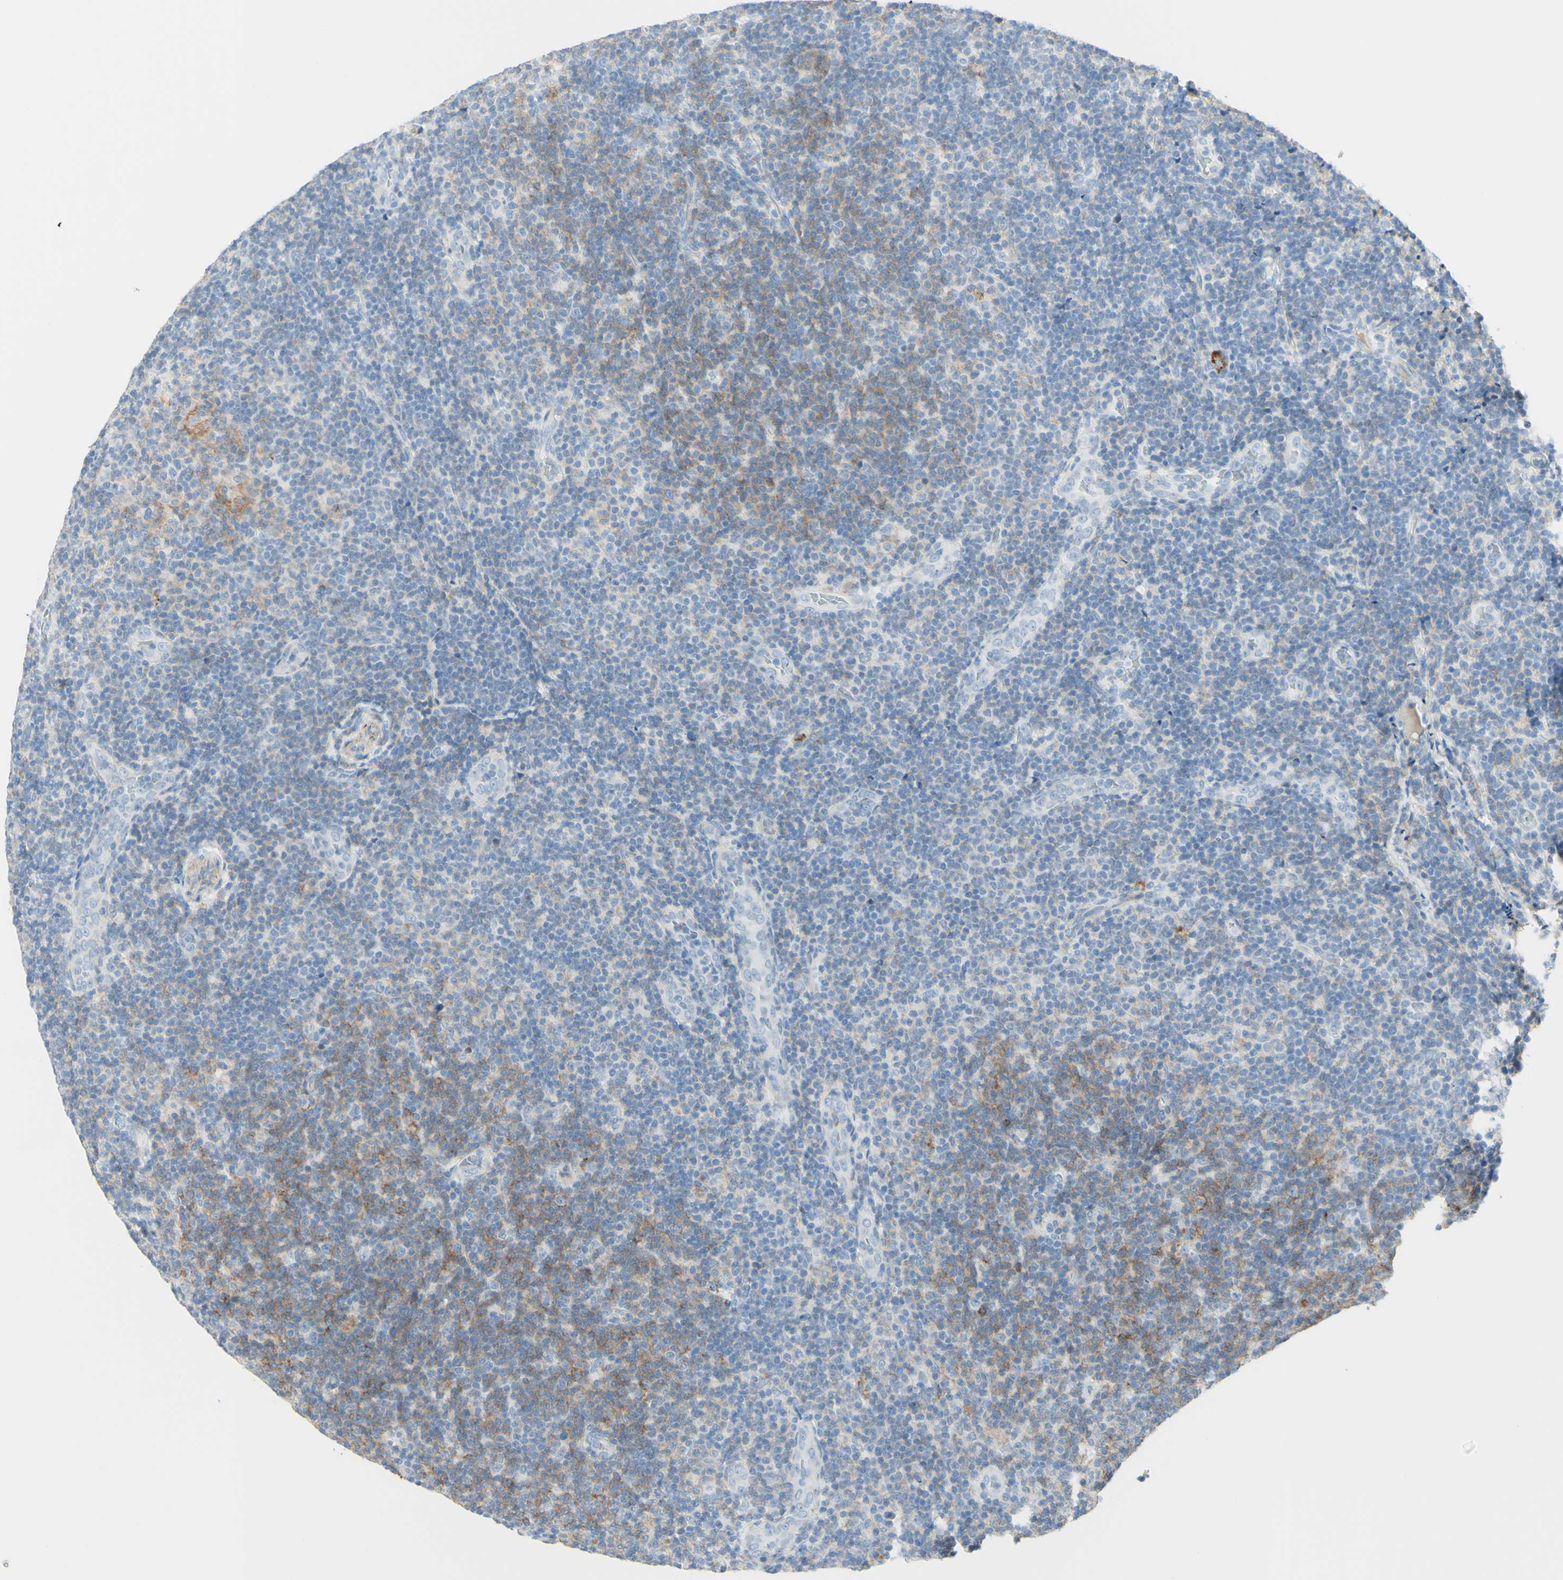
{"staining": {"intensity": "weak", "quantity": "25%-75%", "location": "cytoplasmic/membranous"}, "tissue": "lymphoma", "cell_type": "Tumor cells", "image_type": "cancer", "snomed": [{"axis": "morphology", "description": "Malignant lymphoma, non-Hodgkin's type, Low grade"}, {"axis": "topography", "description": "Lymph node"}], "caption": "Protein staining of lymphoma tissue shows weak cytoplasmic/membranous staining in approximately 25%-75% of tumor cells.", "gene": "ALCAM", "patient": {"sex": "male", "age": 83}}